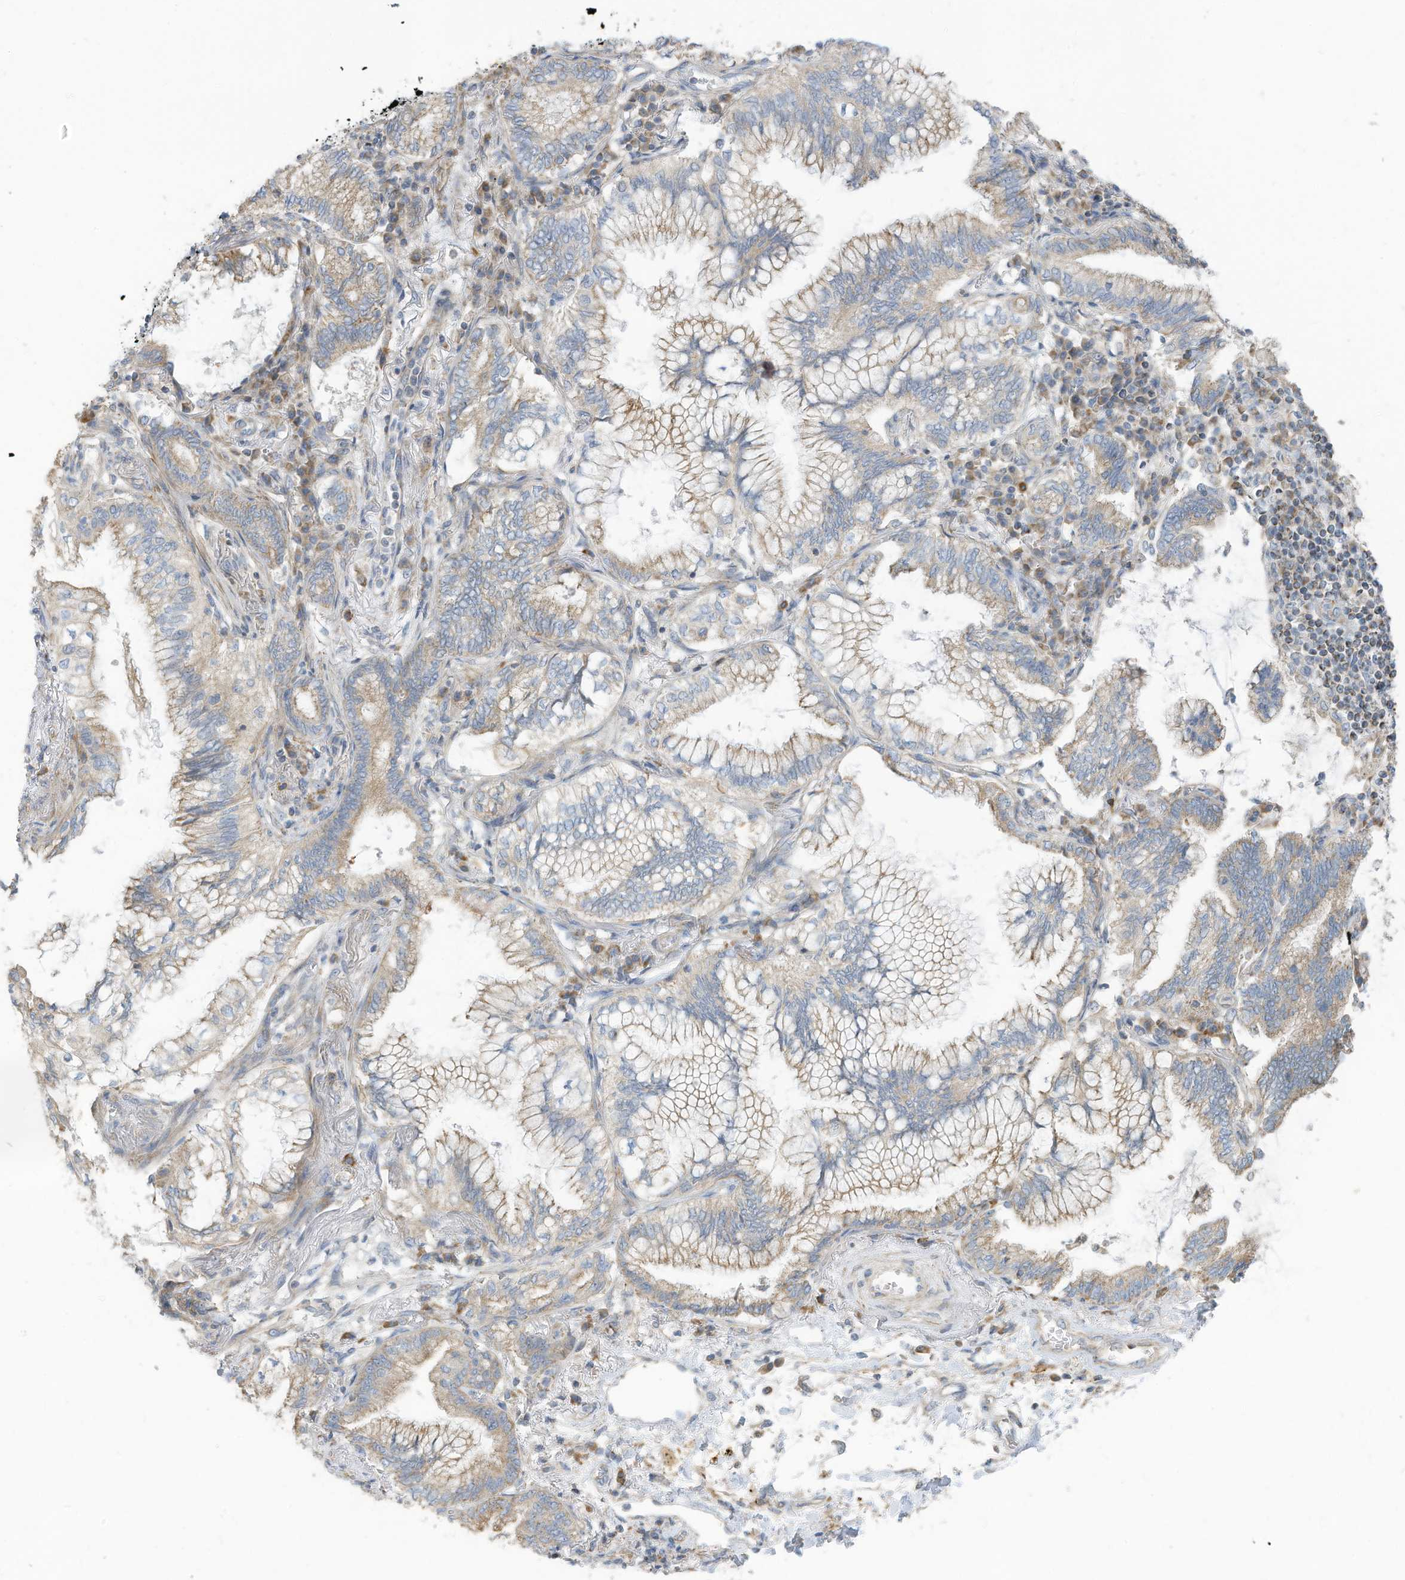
{"staining": {"intensity": "weak", "quantity": "25%-75%", "location": "cytoplasmic/membranous"}, "tissue": "lung cancer", "cell_type": "Tumor cells", "image_type": "cancer", "snomed": [{"axis": "morphology", "description": "Adenocarcinoma, NOS"}, {"axis": "topography", "description": "Lung"}], "caption": "Lung cancer (adenocarcinoma) tissue demonstrates weak cytoplasmic/membranous staining in about 25%-75% of tumor cells", "gene": "GTPBP2", "patient": {"sex": "female", "age": 70}}